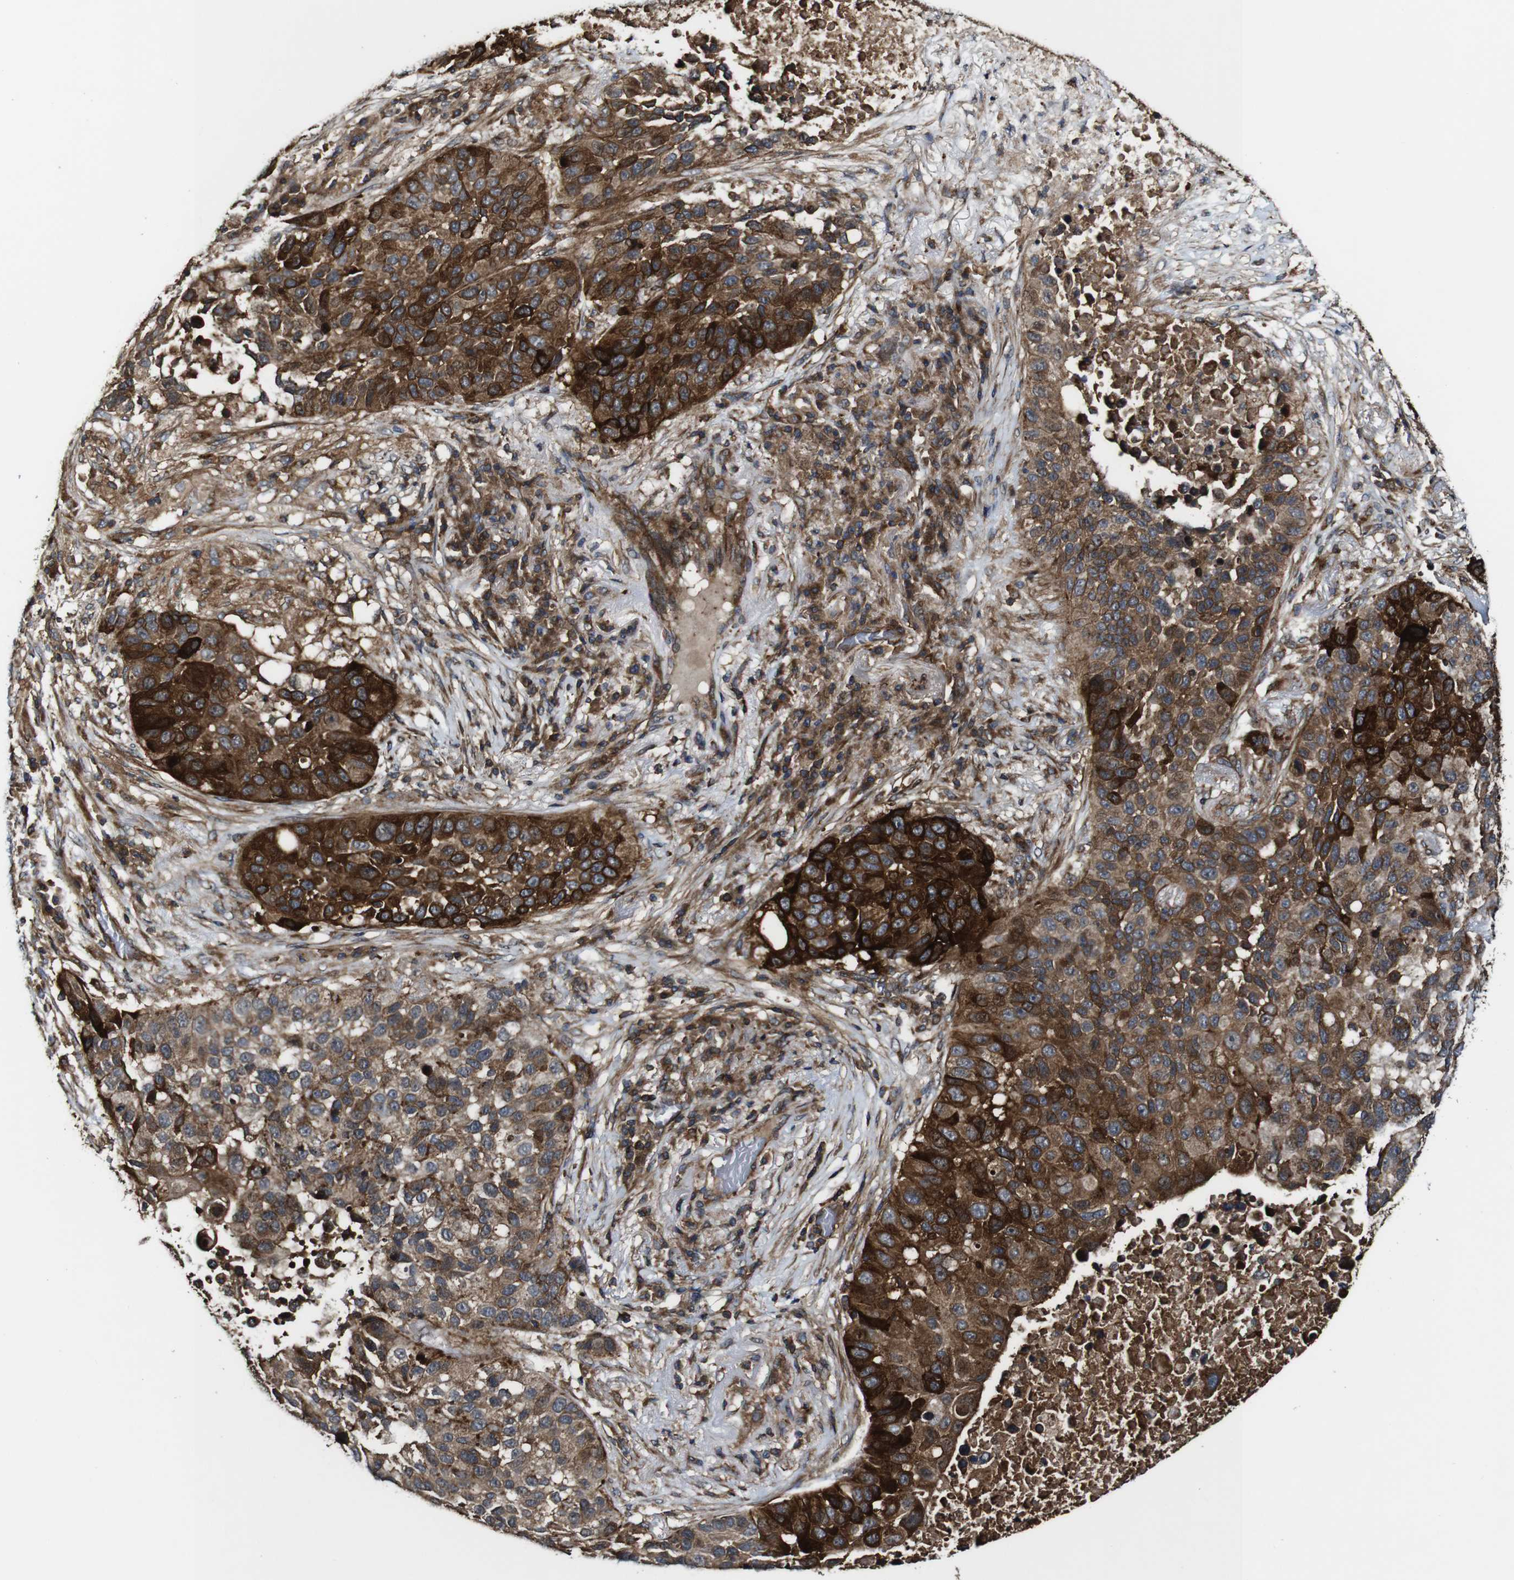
{"staining": {"intensity": "strong", "quantity": ">75%", "location": "cytoplasmic/membranous"}, "tissue": "lung cancer", "cell_type": "Tumor cells", "image_type": "cancer", "snomed": [{"axis": "morphology", "description": "Squamous cell carcinoma, NOS"}, {"axis": "topography", "description": "Lung"}], "caption": "Lung cancer stained with immunohistochemistry displays strong cytoplasmic/membranous positivity in about >75% of tumor cells. The protein is shown in brown color, while the nuclei are stained blue.", "gene": "TNIK", "patient": {"sex": "male", "age": 57}}